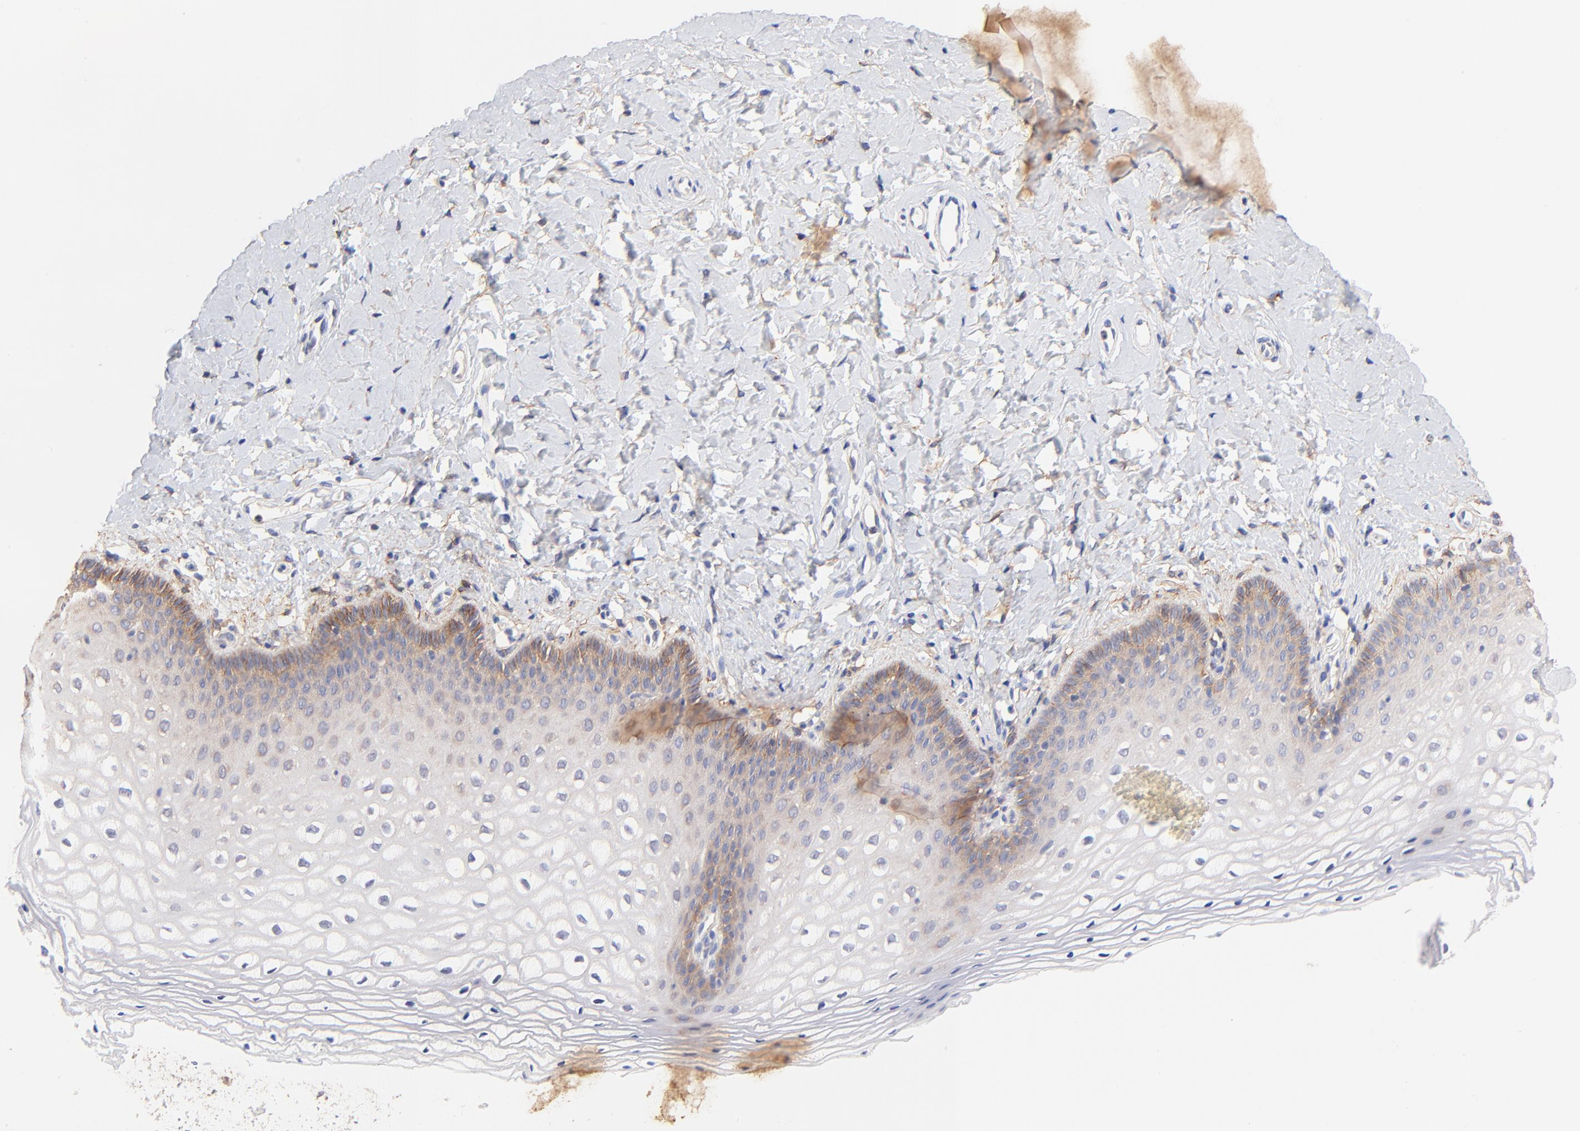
{"staining": {"intensity": "moderate", "quantity": "<25%", "location": "cytoplasmic/membranous"}, "tissue": "vagina", "cell_type": "Squamous epithelial cells", "image_type": "normal", "snomed": [{"axis": "morphology", "description": "Normal tissue, NOS"}, {"axis": "topography", "description": "Vagina"}], "caption": "Squamous epithelial cells demonstrate low levels of moderate cytoplasmic/membranous positivity in about <25% of cells in unremarkable human vagina.", "gene": "PTK7", "patient": {"sex": "female", "age": 55}}